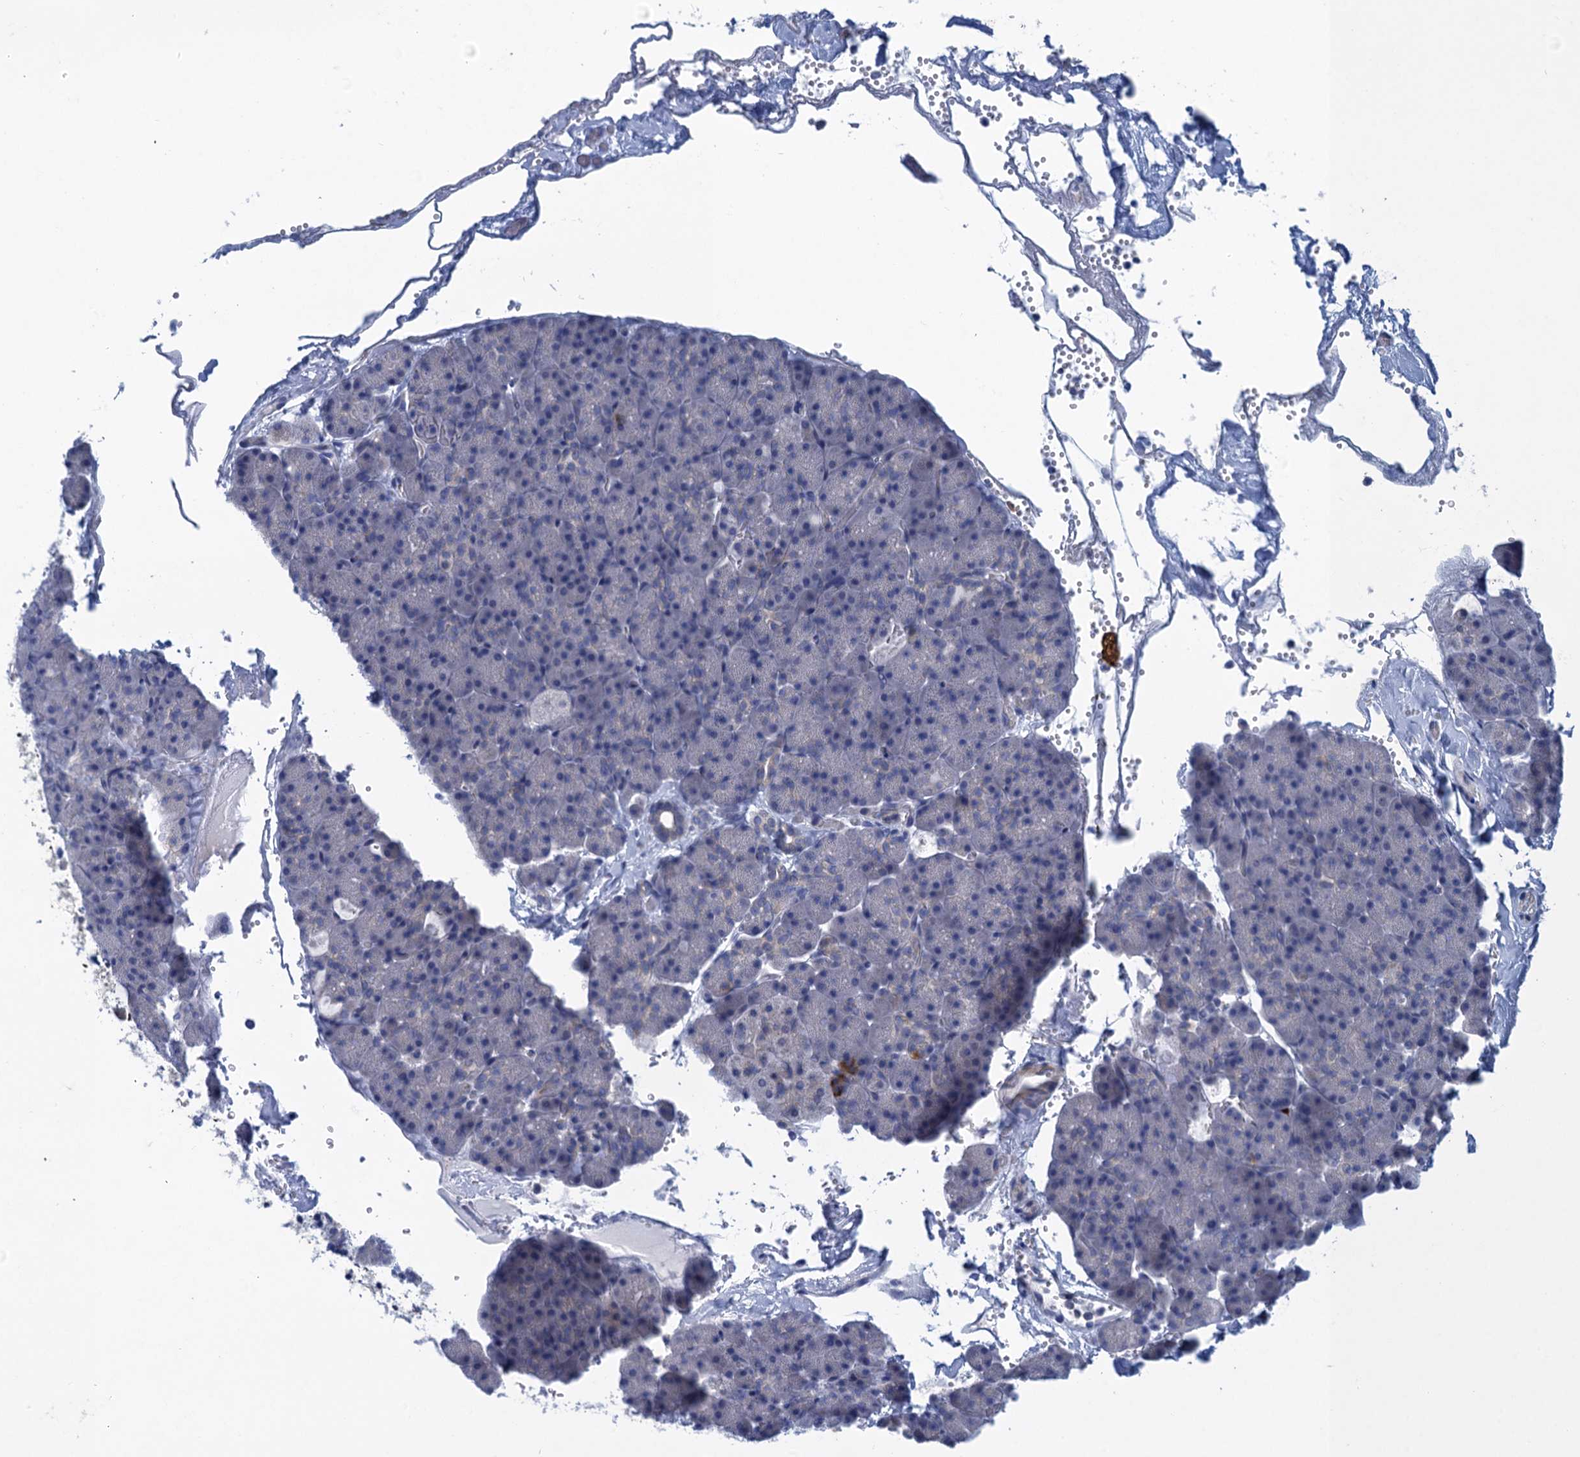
{"staining": {"intensity": "negative", "quantity": "none", "location": "none"}, "tissue": "pancreas", "cell_type": "Exocrine glandular cells", "image_type": "normal", "snomed": [{"axis": "morphology", "description": "Normal tissue, NOS"}, {"axis": "topography", "description": "Pancreas"}], "caption": "Immunohistochemistry (IHC) micrograph of normal pancreas: human pancreas stained with DAB (3,3'-diaminobenzidine) exhibits no significant protein staining in exocrine glandular cells. The staining was performed using DAB (3,3'-diaminobenzidine) to visualize the protein expression in brown, while the nuclei were stained in blue with hematoxylin (Magnification: 20x).", "gene": "SCEL", "patient": {"sex": "male", "age": 36}}